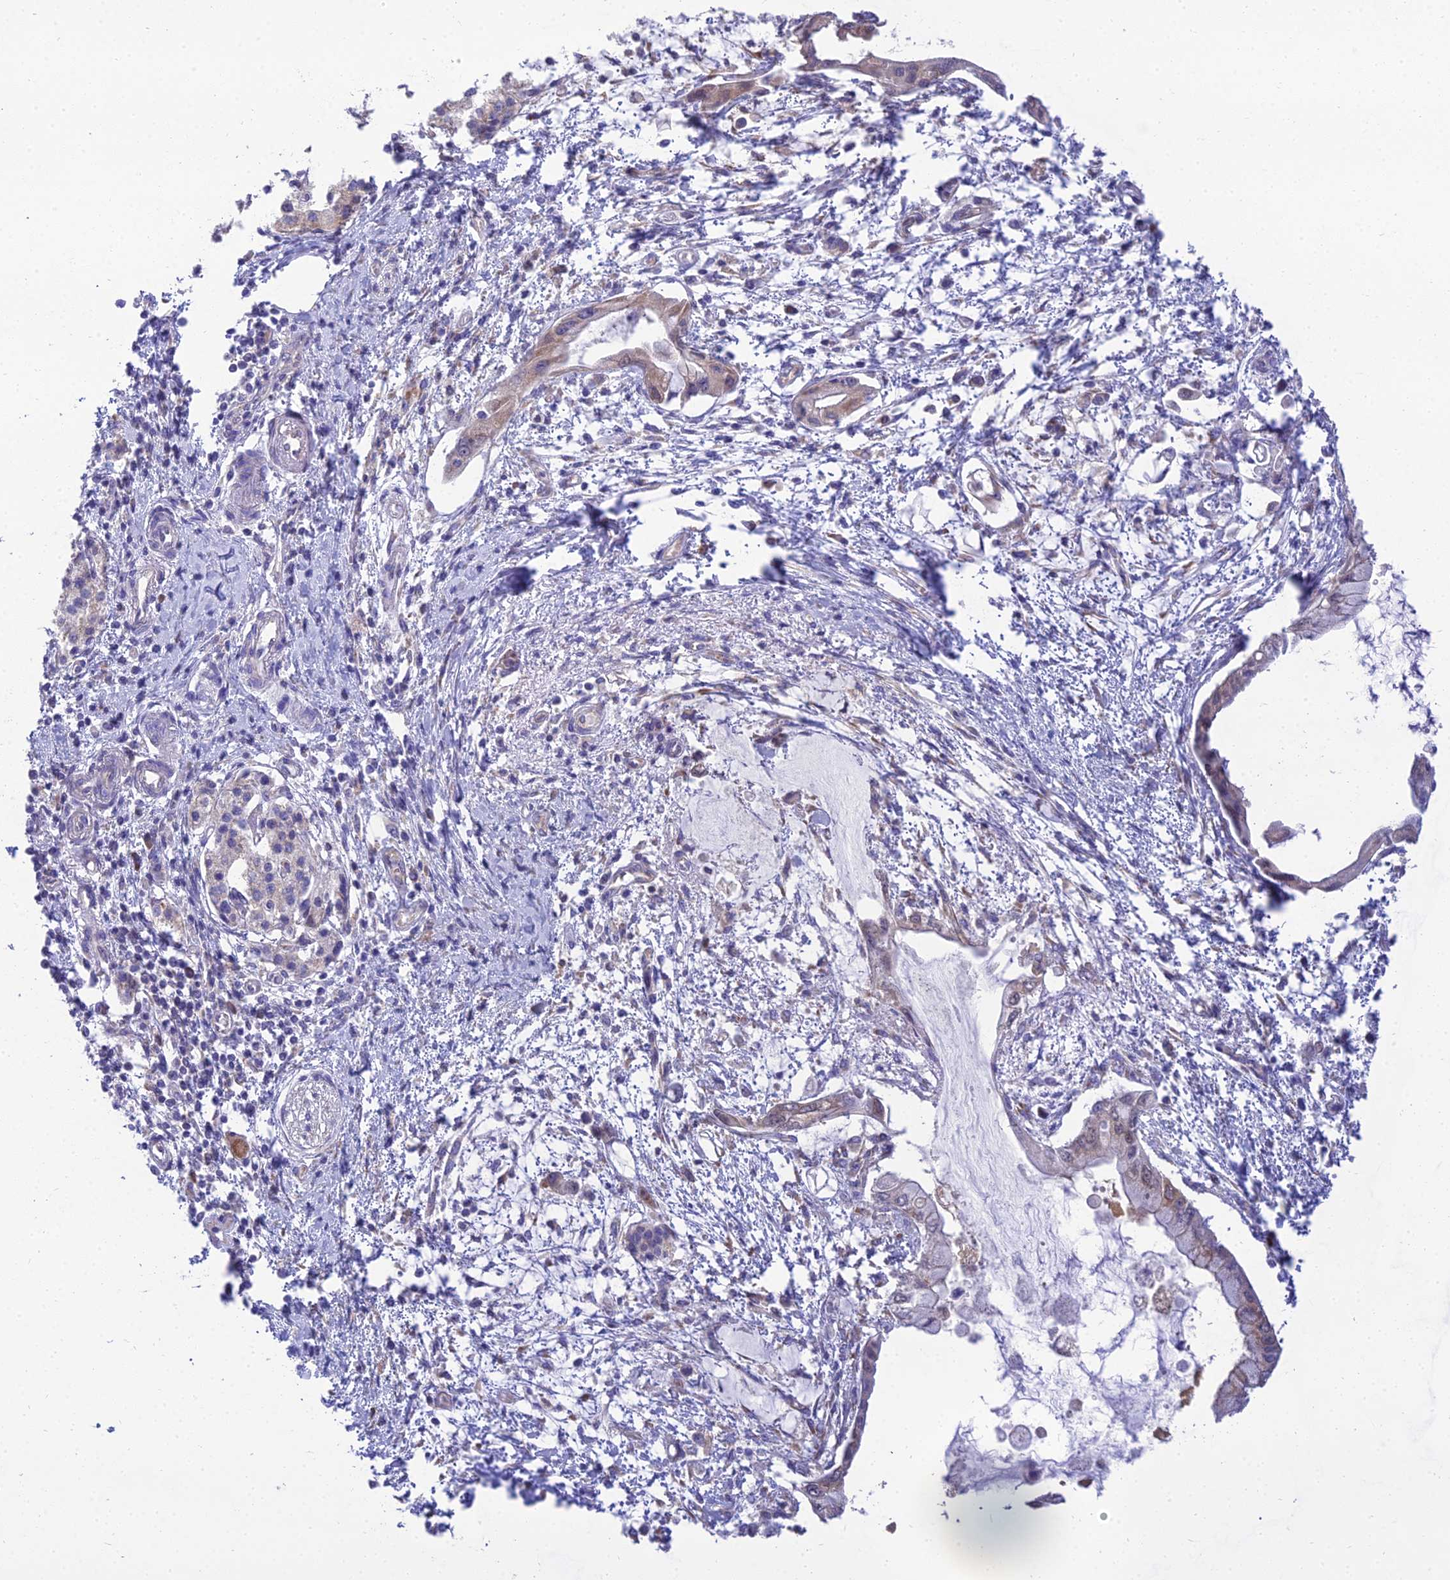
{"staining": {"intensity": "weak", "quantity": "<25%", "location": "cytoplasmic/membranous"}, "tissue": "pancreatic cancer", "cell_type": "Tumor cells", "image_type": "cancer", "snomed": [{"axis": "morphology", "description": "Adenocarcinoma, NOS"}, {"axis": "topography", "description": "Pancreas"}], "caption": "DAB immunohistochemical staining of human pancreatic cancer exhibits no significant positivity in tumor cells. The staining was performed using DAB to visualize the protein expression in brown, while the nuclei were stained in blue with hematoxylin (Magnification: 20x).", "gene": "CLCN7", "patient": {"sex": "male", "age": 48}}